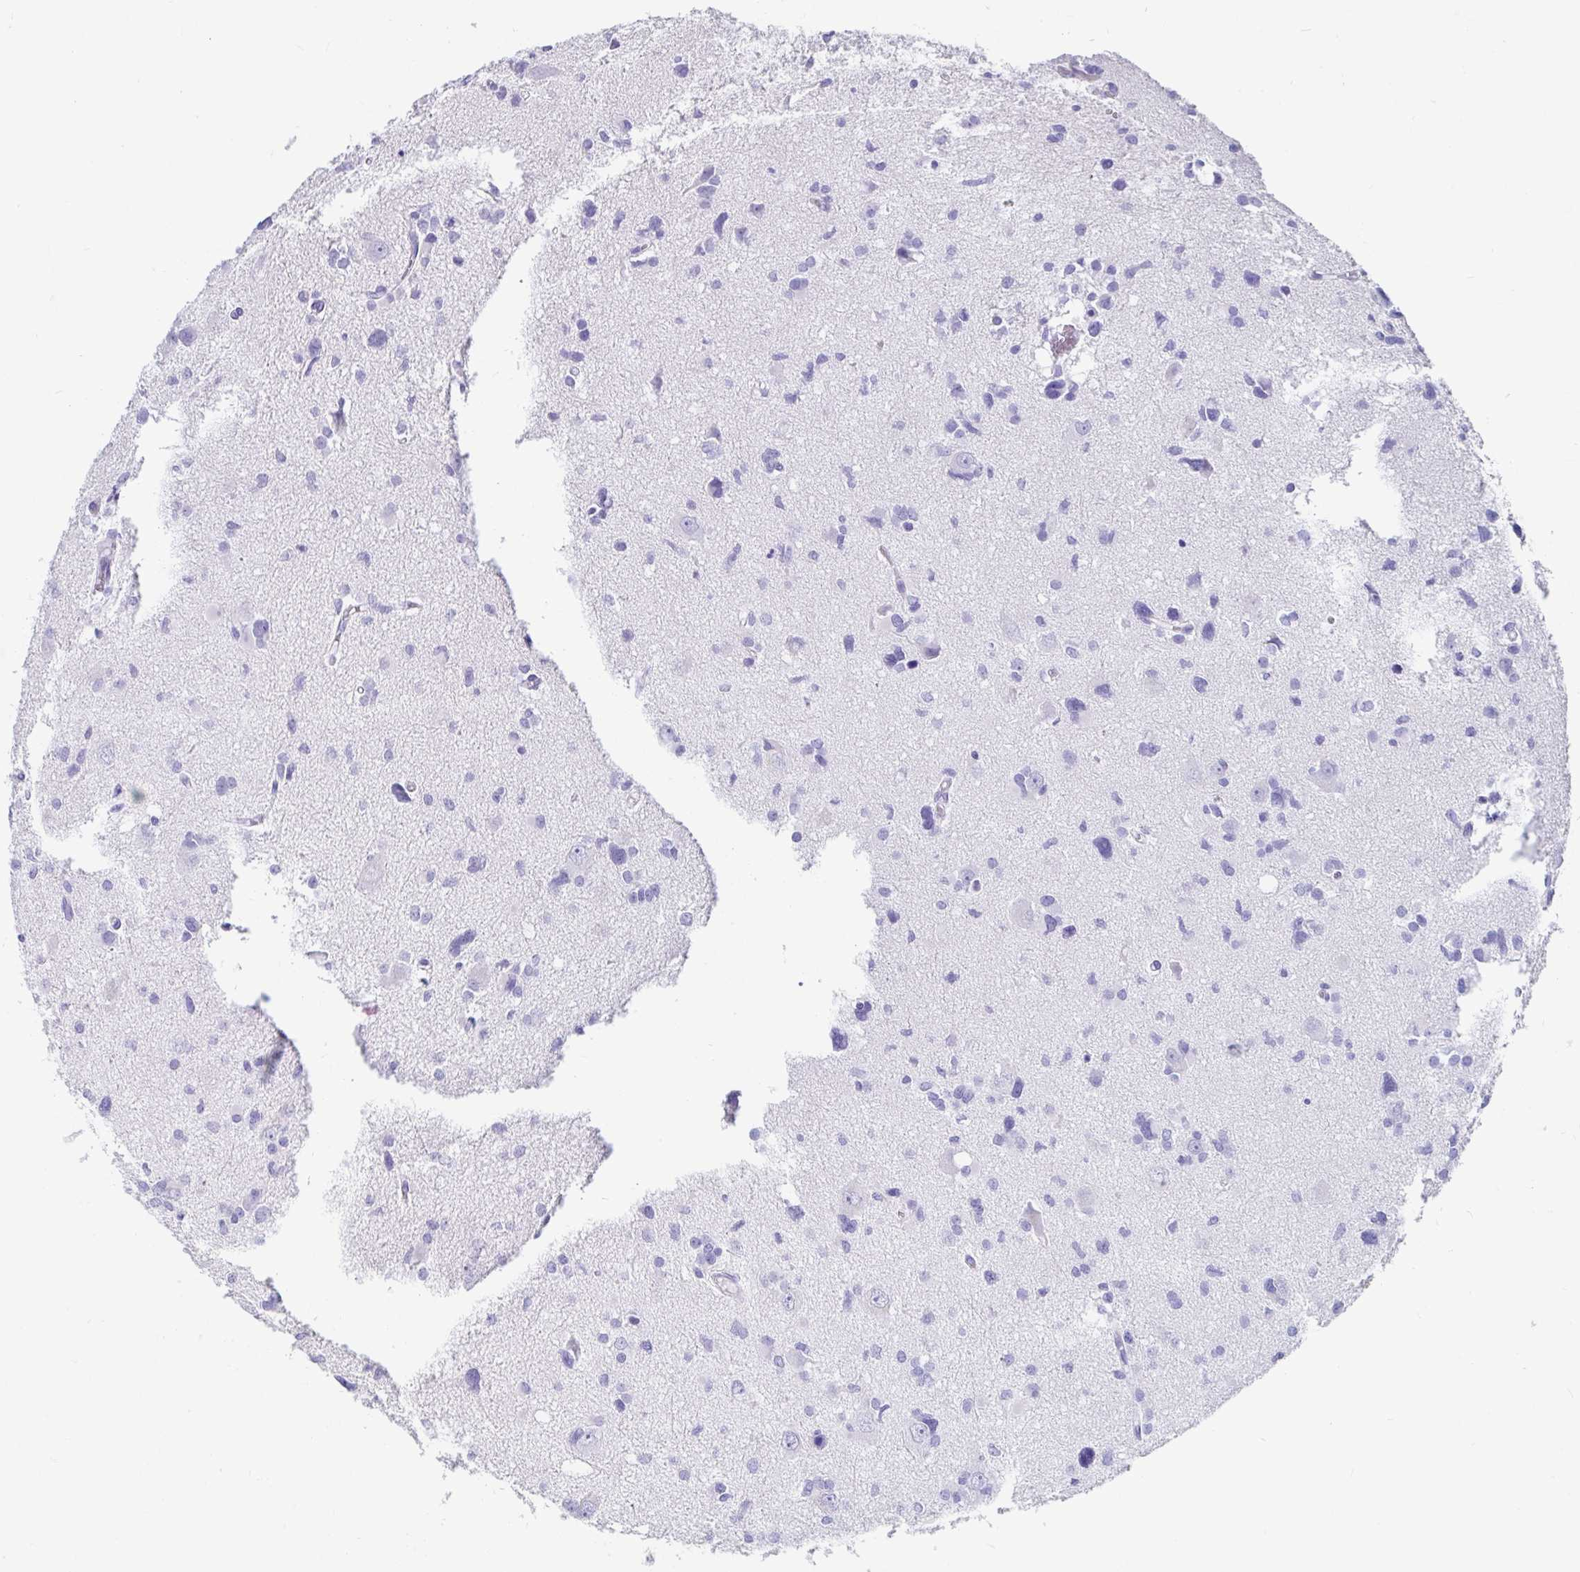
{"staining": {"intensity": "negative", "quantity": "none", "location": "none"}, "tissue": "glioma", "cell_type": "Tumor cells", "image_type": "cancer", "snomed": [{"axis": "morphology", "description": "Glioma, malignant, High grade"}, {"axis": "topography", "description": "Brain"}], "caption": "This is a photomicrograph of immunohistochemistry staining of glioma, which shows no expression in tumor cells.", "gene": "ZPBP2", "patient": {"sex": "male", "age": 23}}